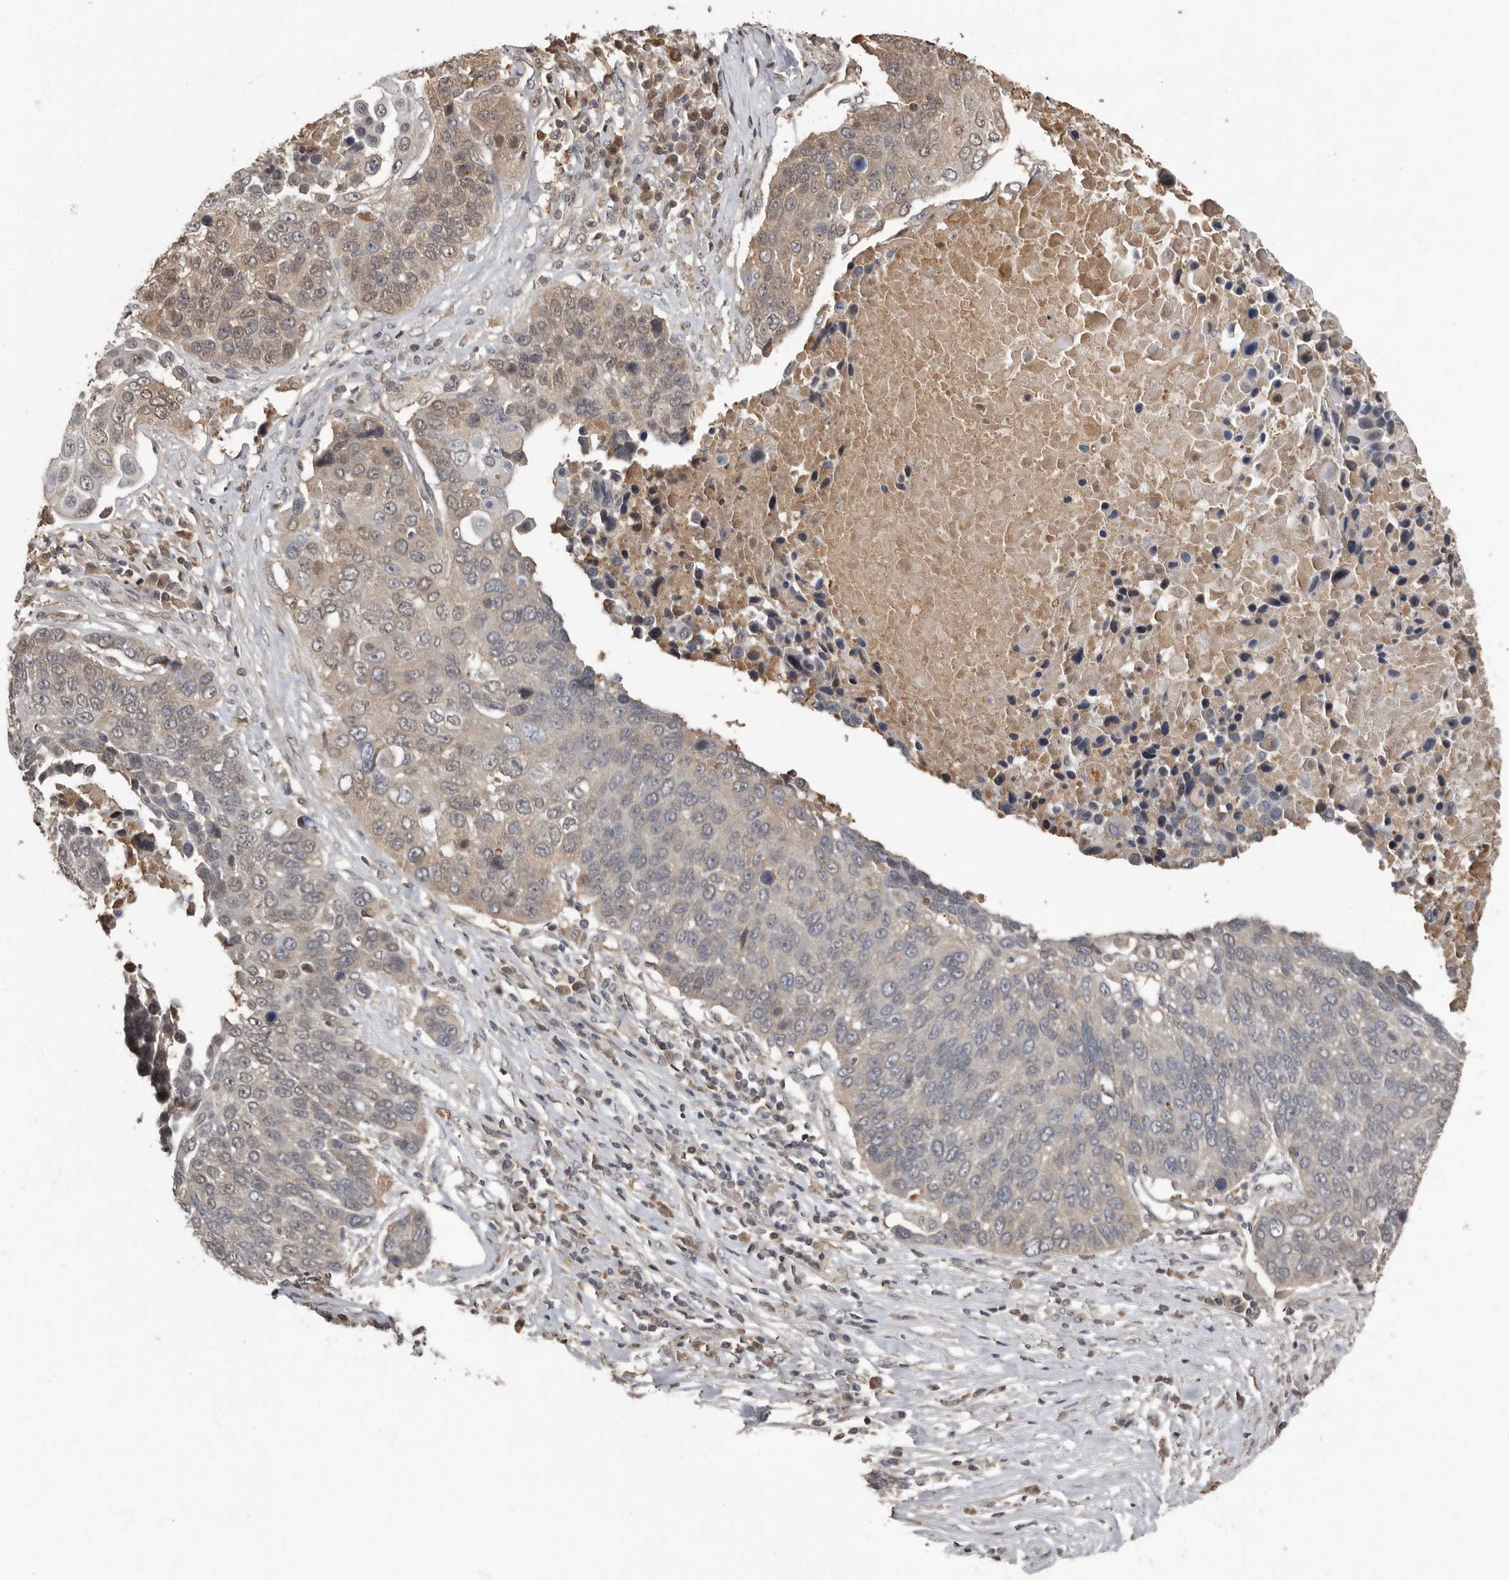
{"staining": {"intensity": "weak", "quantity": "25%-75%", "location": "cytoplasmic/membranous,nuclear"}, "tissue": "lung cancer", "cell_type": "Tumor cells", "image_type": "cancer", "snomed": [{"axis": "morphology", "description": "Squamous cell carcinoma, NOS"}, {"axis": "topography", "description": "Lung"}], "caption": "Approximately 25%-75% of tumor cells in human lung cancer exhibit weak cytoplasmic/membranous and nuclear protein expression as visualized by brown immunohistochemical staining.", "gene": "LRGUK", "patient": {"sex": "male", "age": 66}}